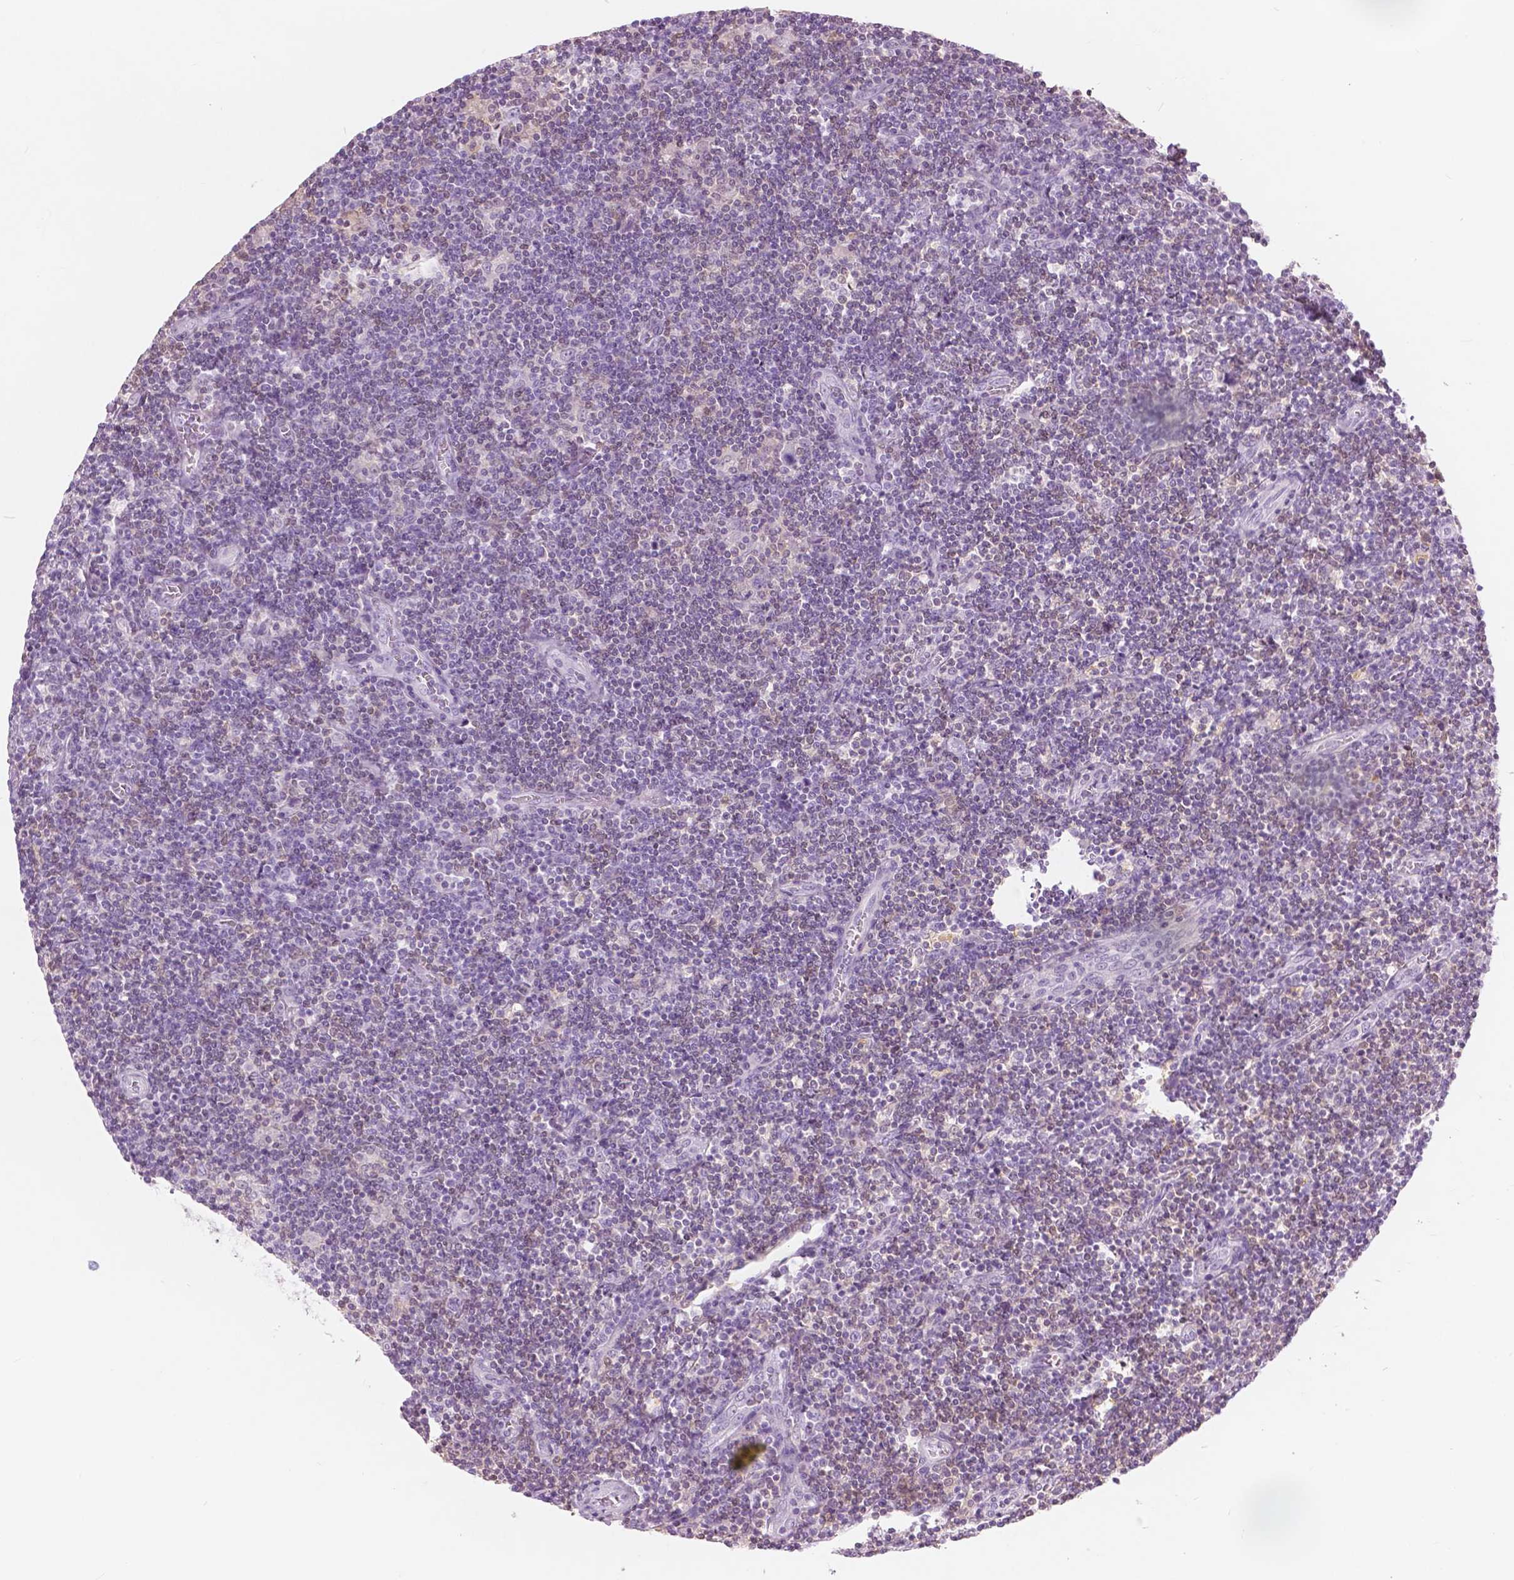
{"staining": {"intensity": "negative", "quantity": "none", "location": "none"}, "tissue": "lymphoma", "cell_type": "Tumor cells", "image_type": "cancer", "snomed": [{"axis": "morphology", "description": "Hodgkin's disease, NOS"}, {"axis": "topography", "description": "Lymph node"}], "caption": "DAB immunohistochemical staining of Hodgkin's disease demonstrates no significant staining in tumor cells.", "gene": "GALM", "patient": {"sex": "male", "age": 40}}